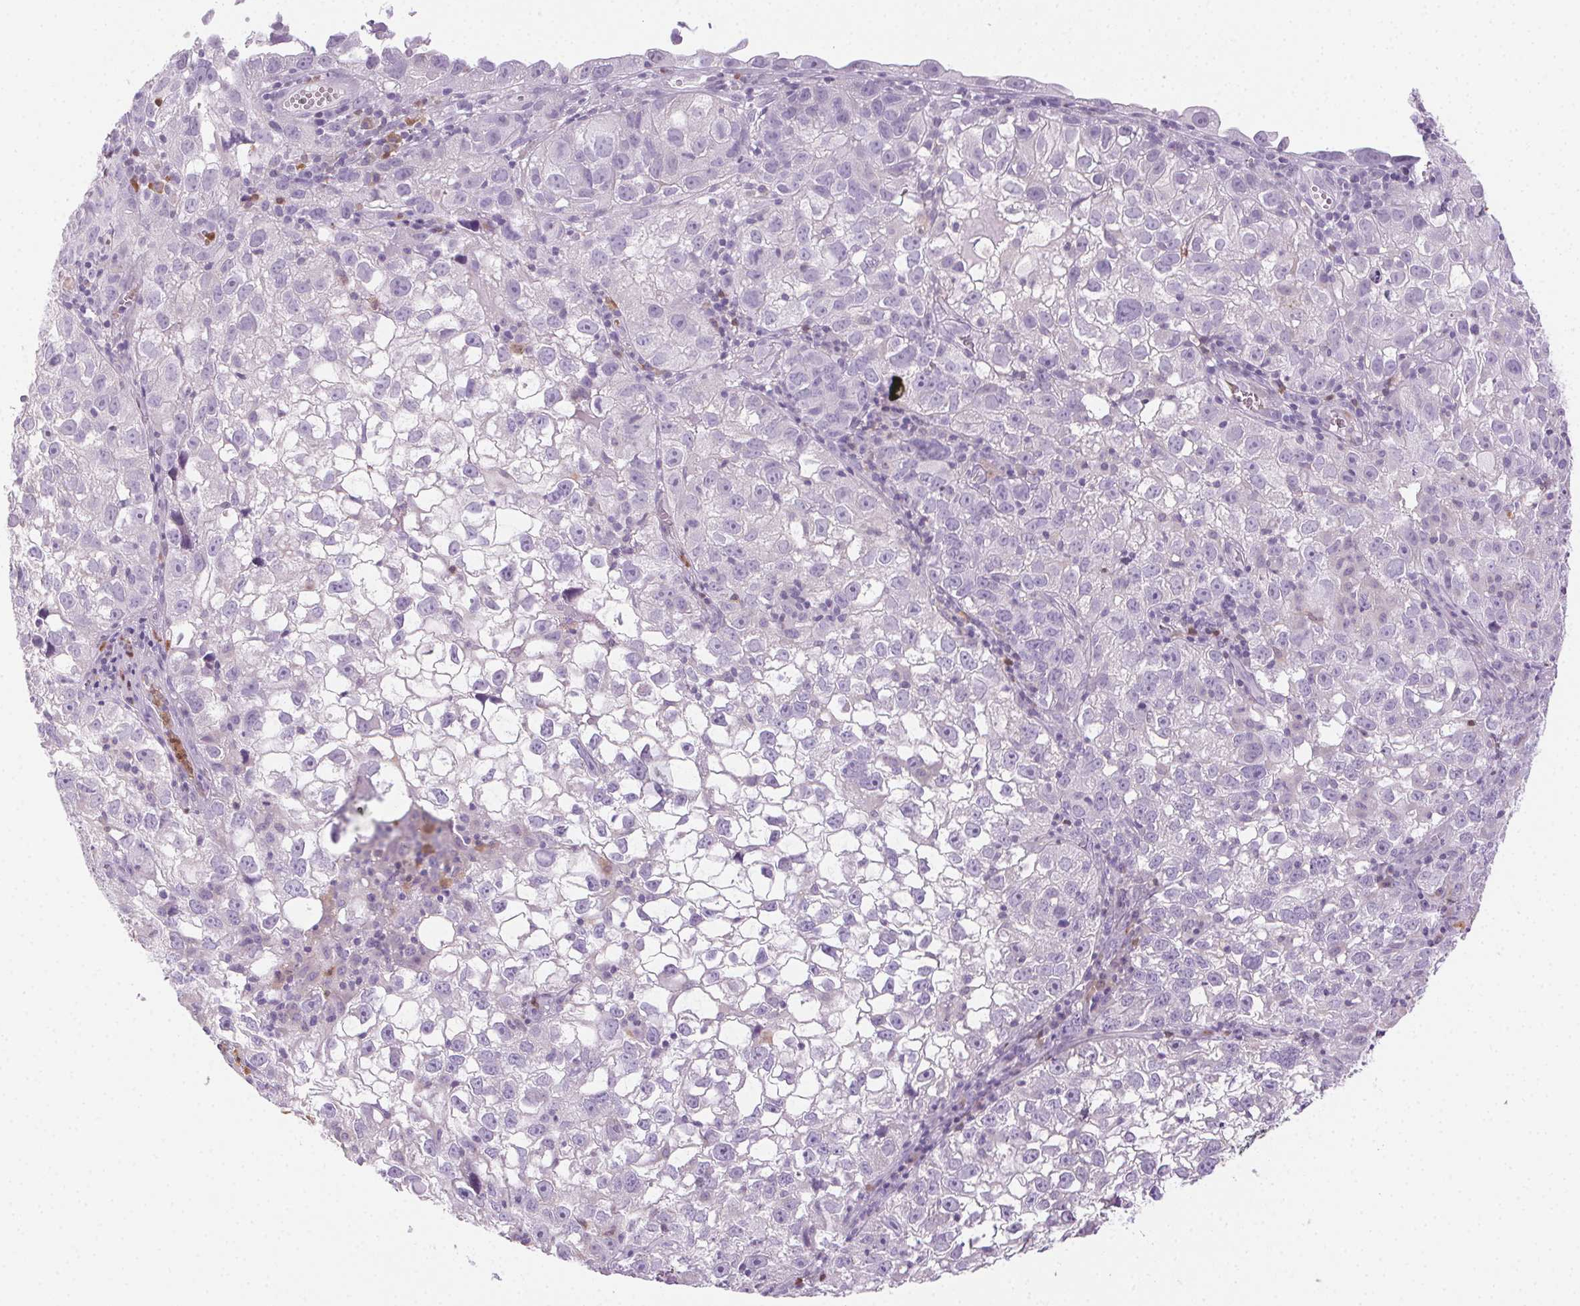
{"staining": {"intensity": "negative", "quantity": "none", "location": "none"}, "tissue": "cervical cancer", "cell_type": "Tumor cells", "image_type": "cancer", "snomed": [{"axis": "morphology", "description": "Squamous cell carcinoma, NOS"}, {"axis": "topography", "description": "Cervix"}], "caption": "Squamous cell carcinoma (cervical) stained for a protein using immunohistochemistry shows no positivity tumor cells.", "gene": "TMEM45A", "patient": {"sex": "female", "age": 55}}